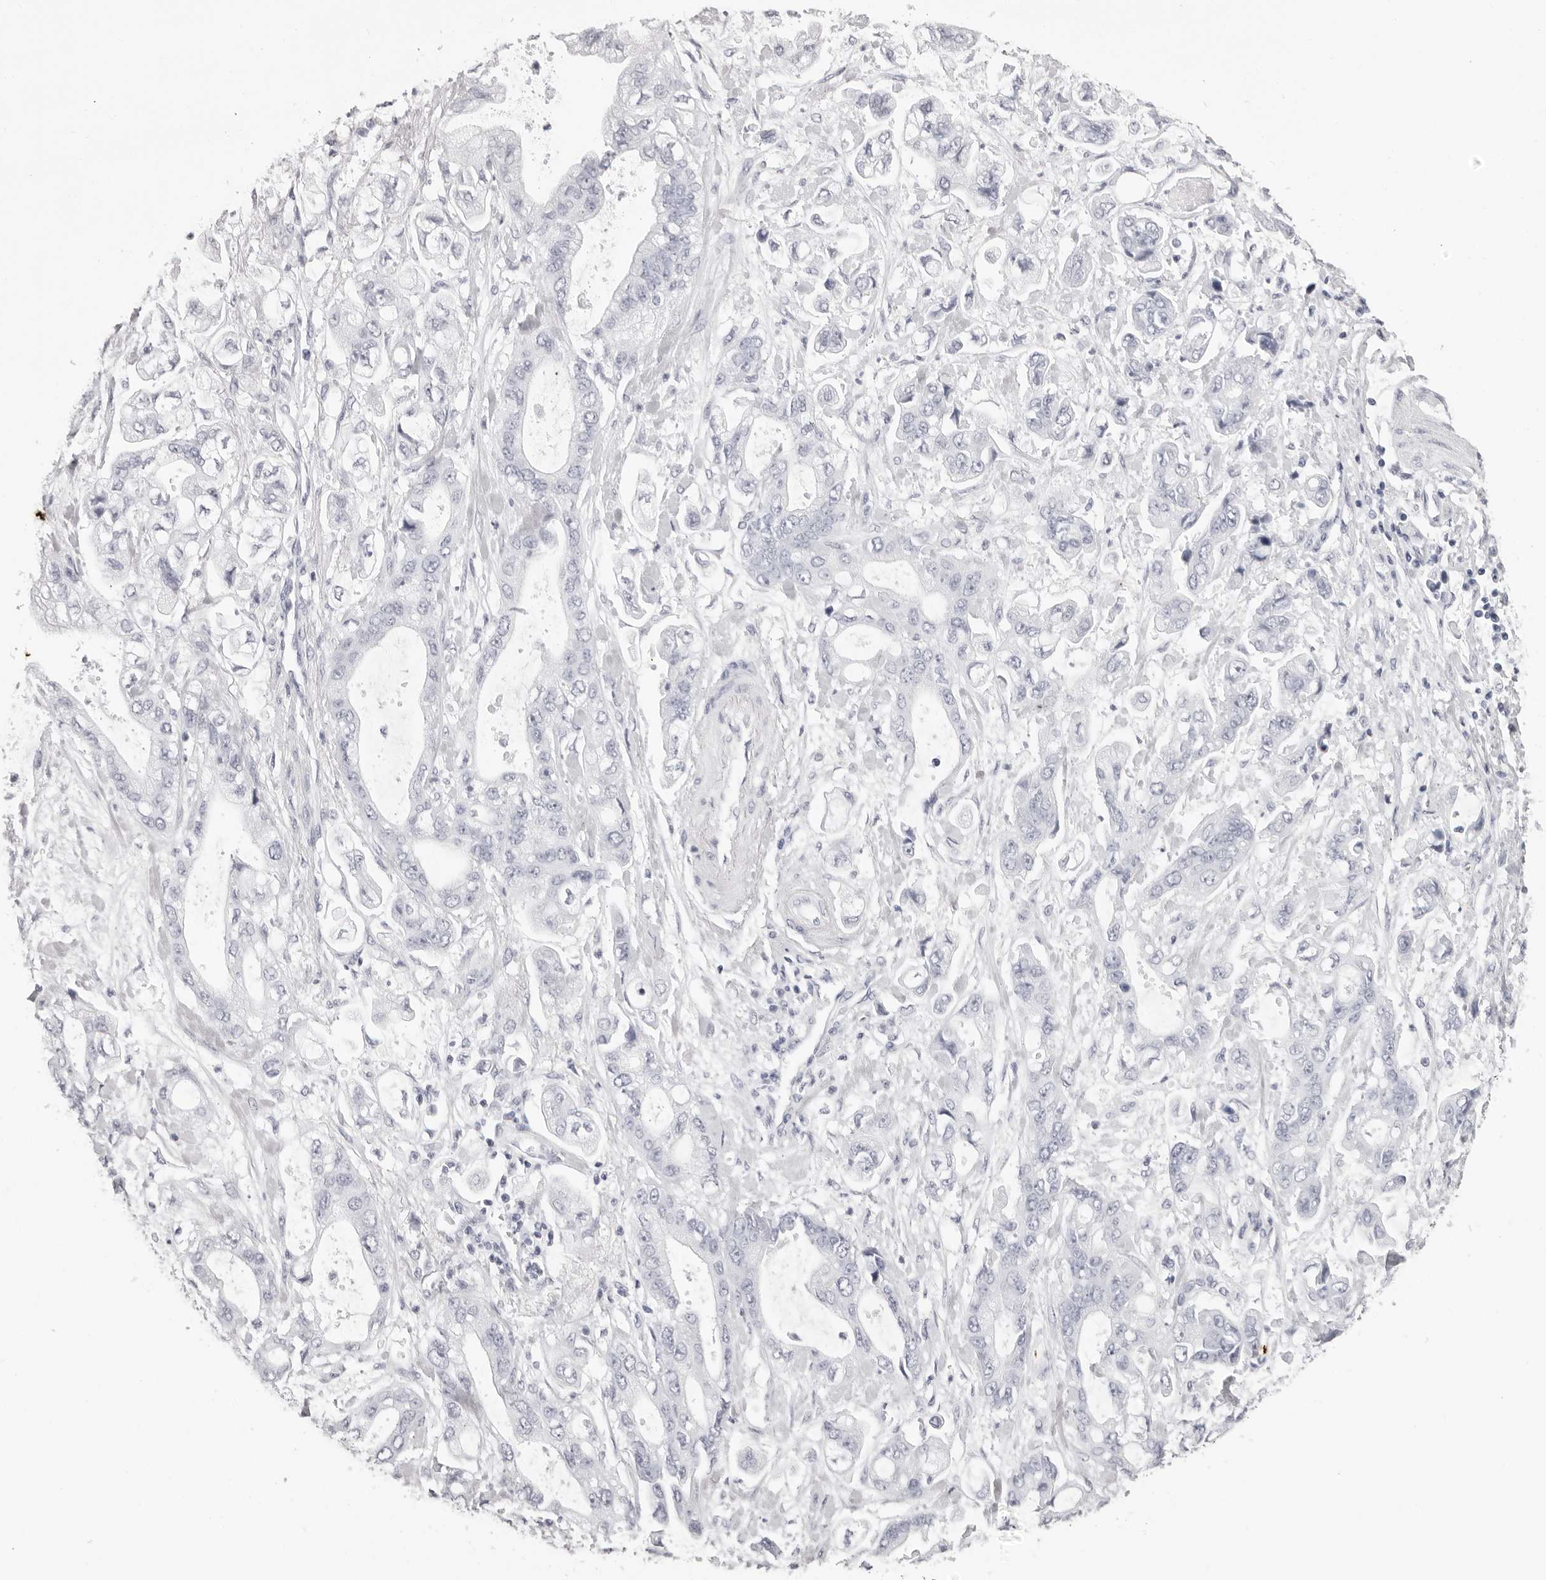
{"staining": {"intensity": "negative", "quantity": "none", "location": "none"}, "tissue": "stomach cancer", "cell_type": "Tumor cells", "image_type": "cancer", "snomed": [{"axis": "morphology", "description": "Normal tissue, NOS"}, {"axis": "morphology", "description": "Adenocarcinoma, NOS"}, {"axis": "topography", "description": "Stomach"}], "caption": "DAB (3,3'-diaminobenzidine) immunohistochemical staining of stomach adenocarcinoma exhibits no significant staining in tumor cells.", "gene": "RHO", "patient": {"sex": "male", "age": 62}}